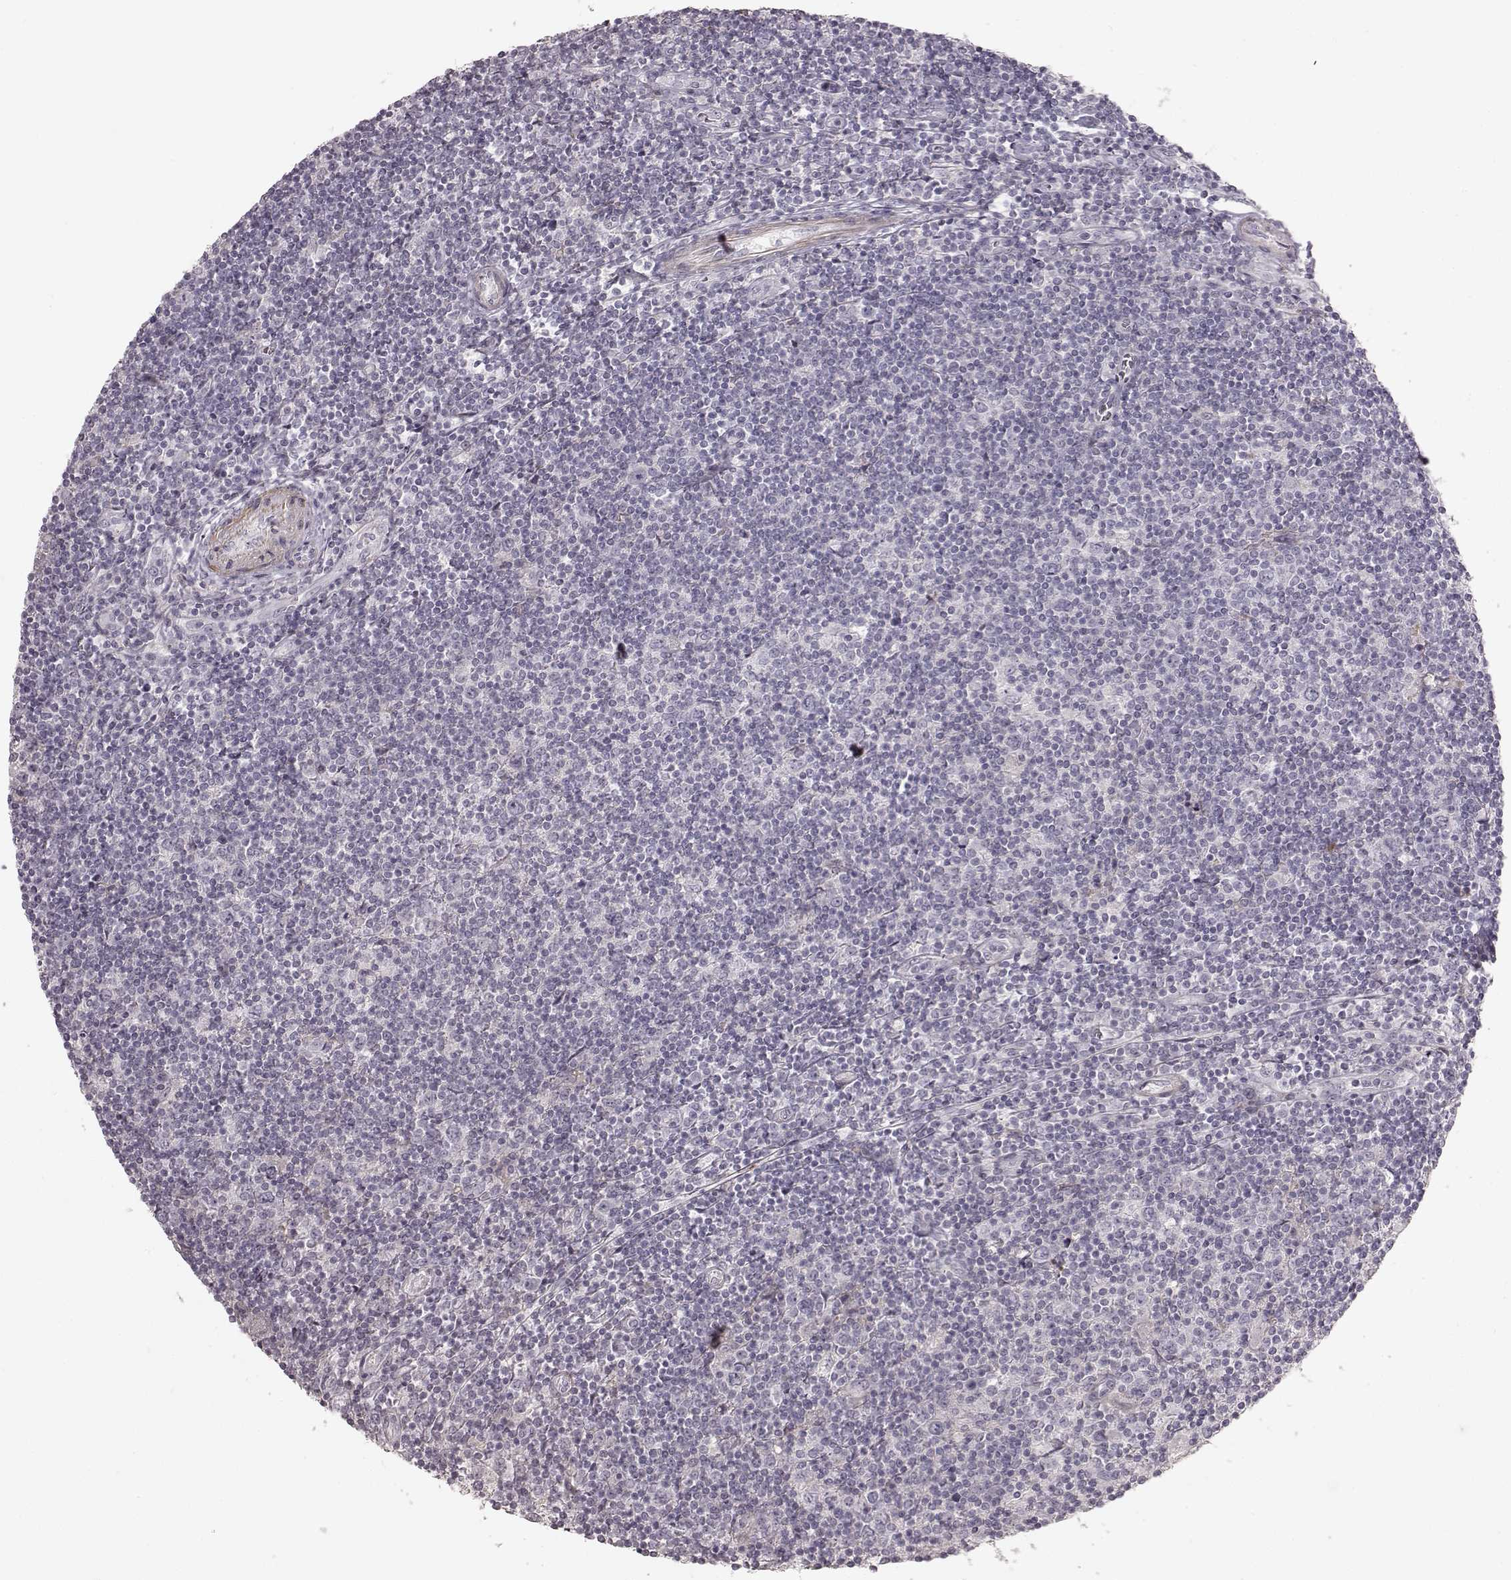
{"staining": {"intensity": "negative", "quantity": "none", "location": "none"}, "tissue": "lymphoma", "cell_type": "Tumor cells", "image_type": "cancer", "snomed": [{"axis": "morphology", "description": "Hodgkin's disease, NOS"}, {"axis": "topography", "description": "Lymph node"}], "caption": "Immunohistochemistry (IHC) of lymphoma shows no expression in tumor cells. (Stains: DAB (3,3'-diaminobenzidine) immunohistochemistry with hematoxylin counter stain, Microscopy: brightfield microscopy at high magnification).", "gene": "PRLHR", "patient": {"sex": "male", "age": 40}}